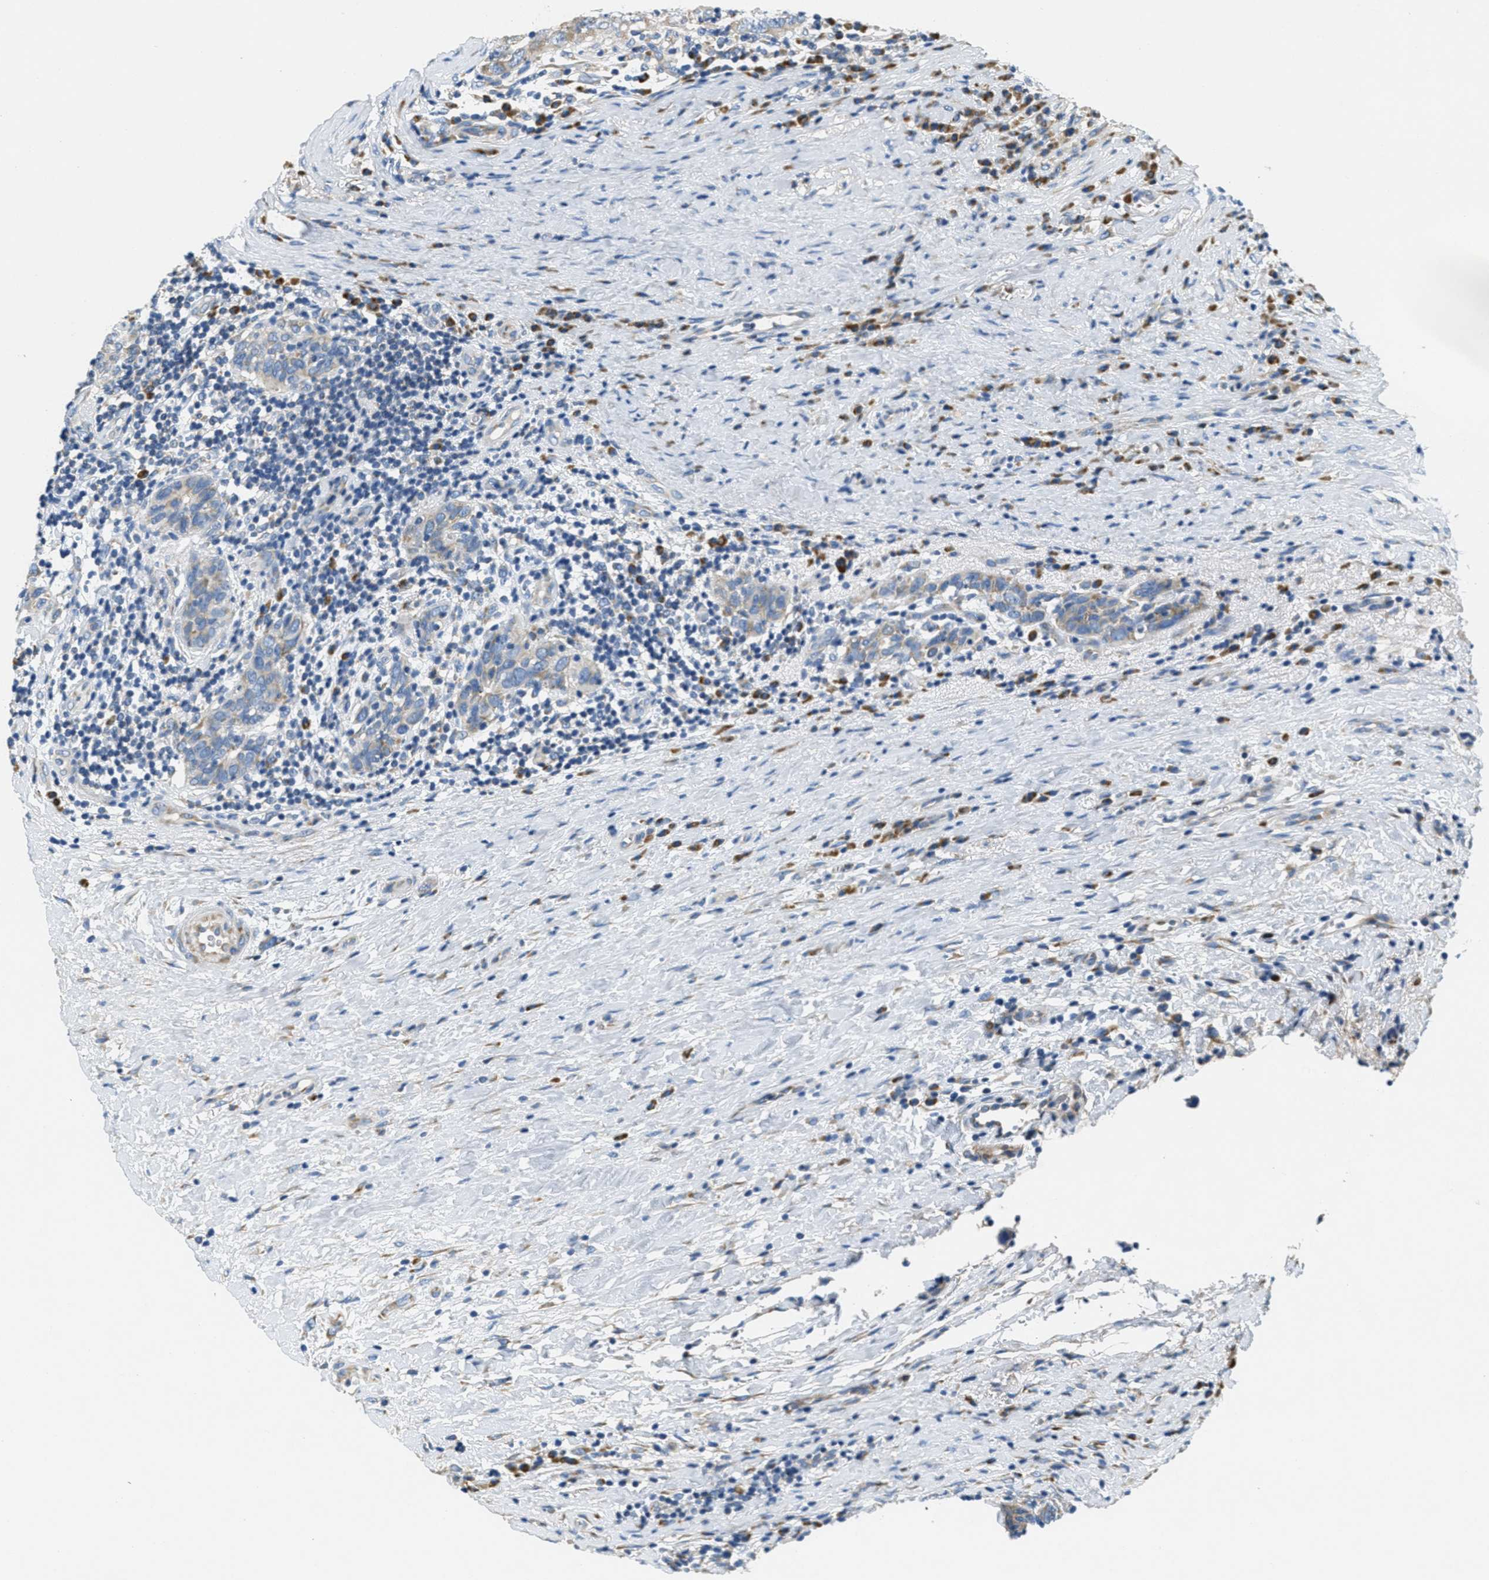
{"staining": {"intensity": "weak", "quantity": "25%-75%", "location": "cytoplasmic/membranous"}, "tissue": "breast cancer", "cell_type": "Tumor cells", "image_type": "cancer", "snomed": [{"axis": "morphology", "description": "Duct carcinoma"}, {"axis": "topography", "description": "Breast"}], "caption": "Immunohistochemistry (IHC) photomicrograph of human breast infiltrating ductal carcinoma stained for a protein (brown), which shows low levels of weak cytoplasmic/membranous staining in about 25%-75% of tumor cells.", "gene": "CA4", "patient": {"sex": "female", "age": 37}}